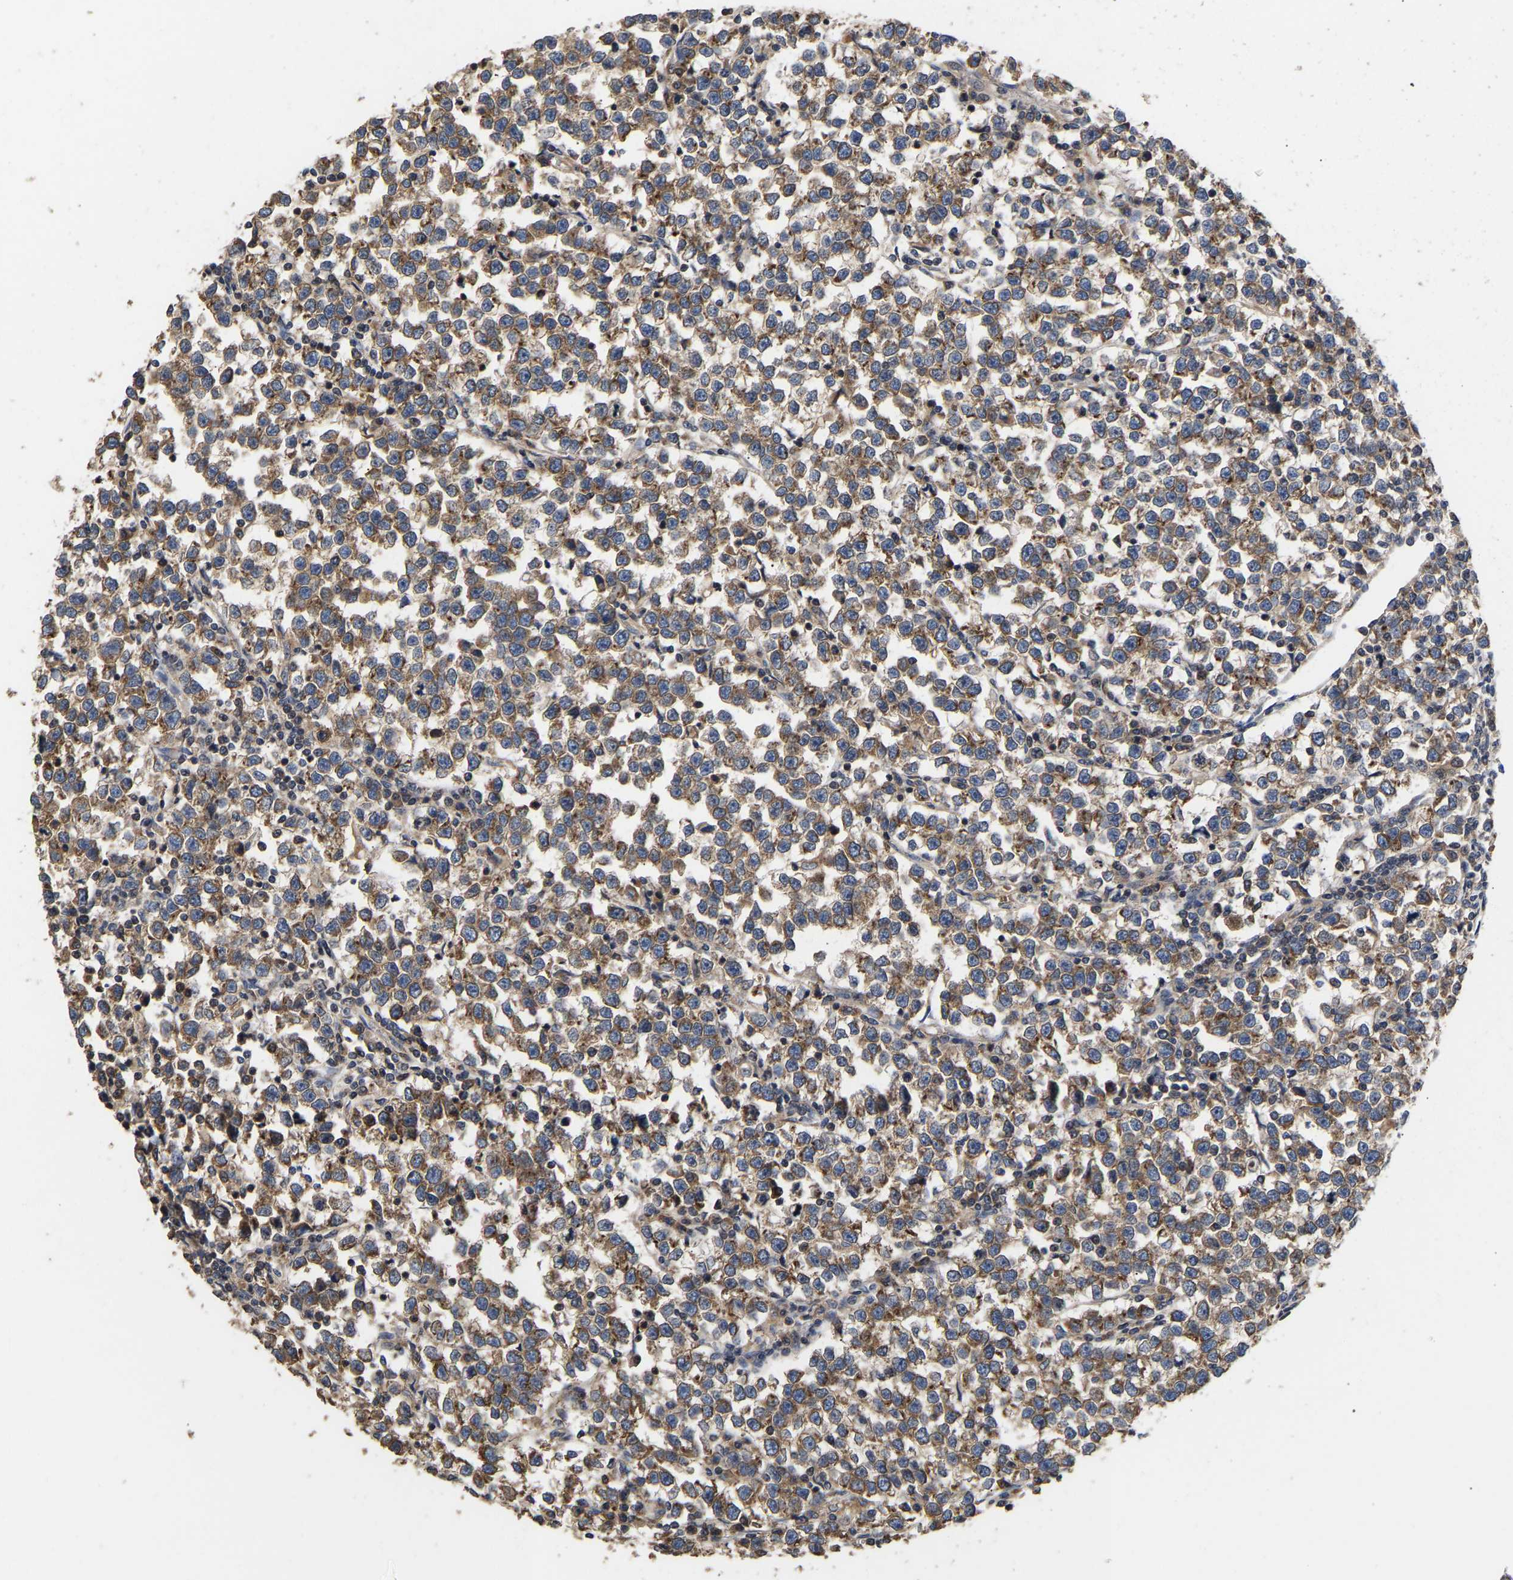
{"staining": {"intensity": "moderate", "quantity": ">75%", "location": "cytoplasmic/membranous"}, "tissue": "testis cancer", "cell_type": "Tumor cells", "image_type": "cancer", "snomed": [{"axis": "morphology", "description": "Normal tissue, NOS"}, {"axis": "morphology", "description": "Seminoma, NOS"}, {"axis": "topography", "description": "Testis"}], "caption": "Human seminoma (testis) stained with a brown dye exhibits moderate cytoplasmic/membranous positive staining in about >75% of tumor cells.", "gene": "AIMP2", "patient": {"sex": "male", "age": 43}}